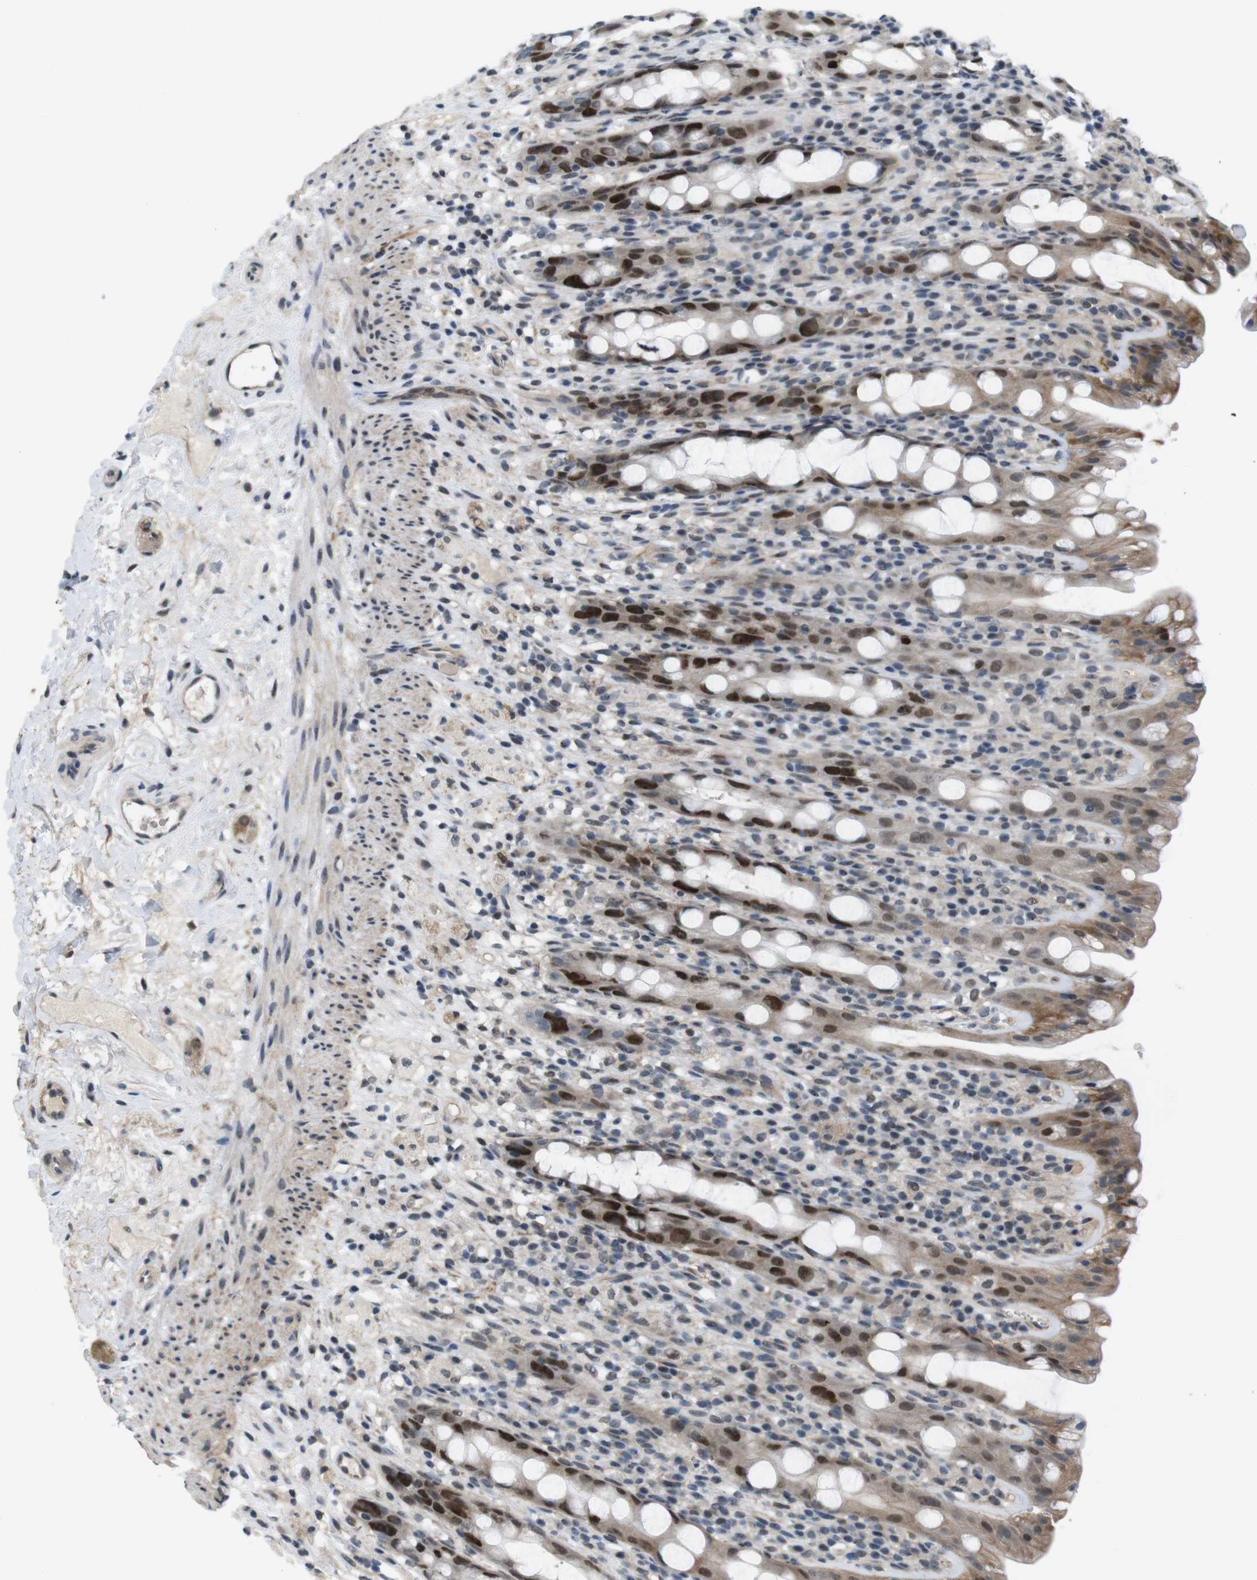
{"staining": {"intensity": "strong", "quantity": "25%-75%", "location": "cytoplasmic/membranous,nuclear"}, "tissue": "rectum", "cell_type": "Glandular cells", "image_type": "normal", "snomed": [{"axis": "morphology", "description": "Normal tissue, NOS"}, {"axis": "topography", "description": "Rectum"}], "caption": "Immunohistochemistry (IHC) of normal rectum reveals high levels of strong cytoplasmic/membranous,nuclear expression in approximately 25%-75% of glandular cells.", "gene": "SMCO2", "patient": {"sex": "male", "age": 44}}